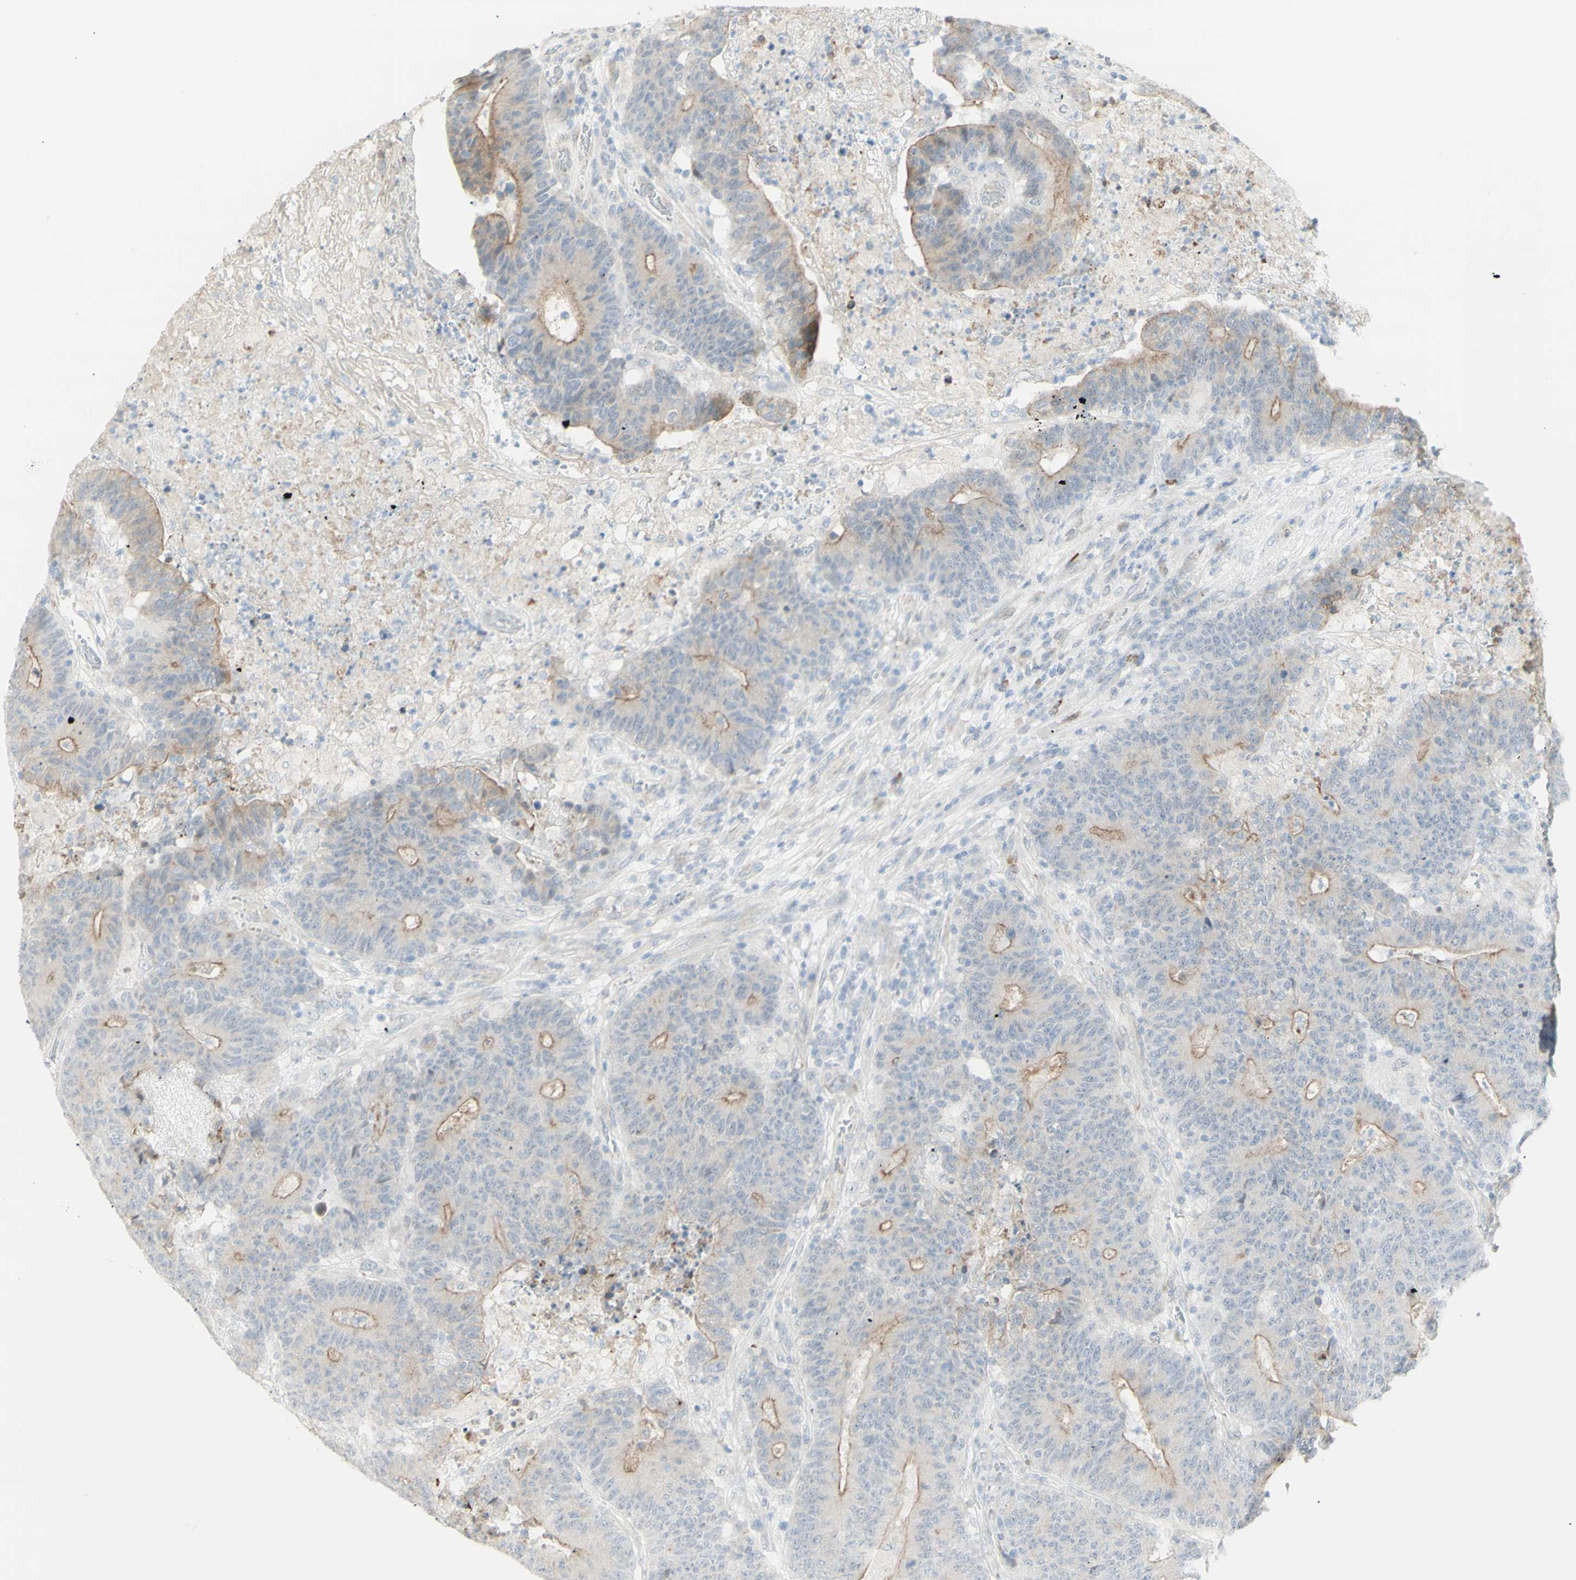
{"staining": {"intensity": "weak", "quantity": "25%-75%", "location": "cytoplasmic/membranous"}, "tissue": "colorectal cancer", "cell_type": "Tumor cells", "image_type": "cancer", "snomed": [{"axis": "morphology", "description": "Normal tissue, NOS"}, {"axis": "morphology", "description": "Adenocarcinoma, NOS"}, {"axis": "topography", "description": "Colon"}], "caption": "Immunohistochemical staining of colorectal cancer (adenocarcinoma) displays low levels of weak cytoplasmic/membranous protein staining in about 25%-75% of tumor cells.", "gene": "NDST4", "patient": {"sex": "female", "age": 75}}